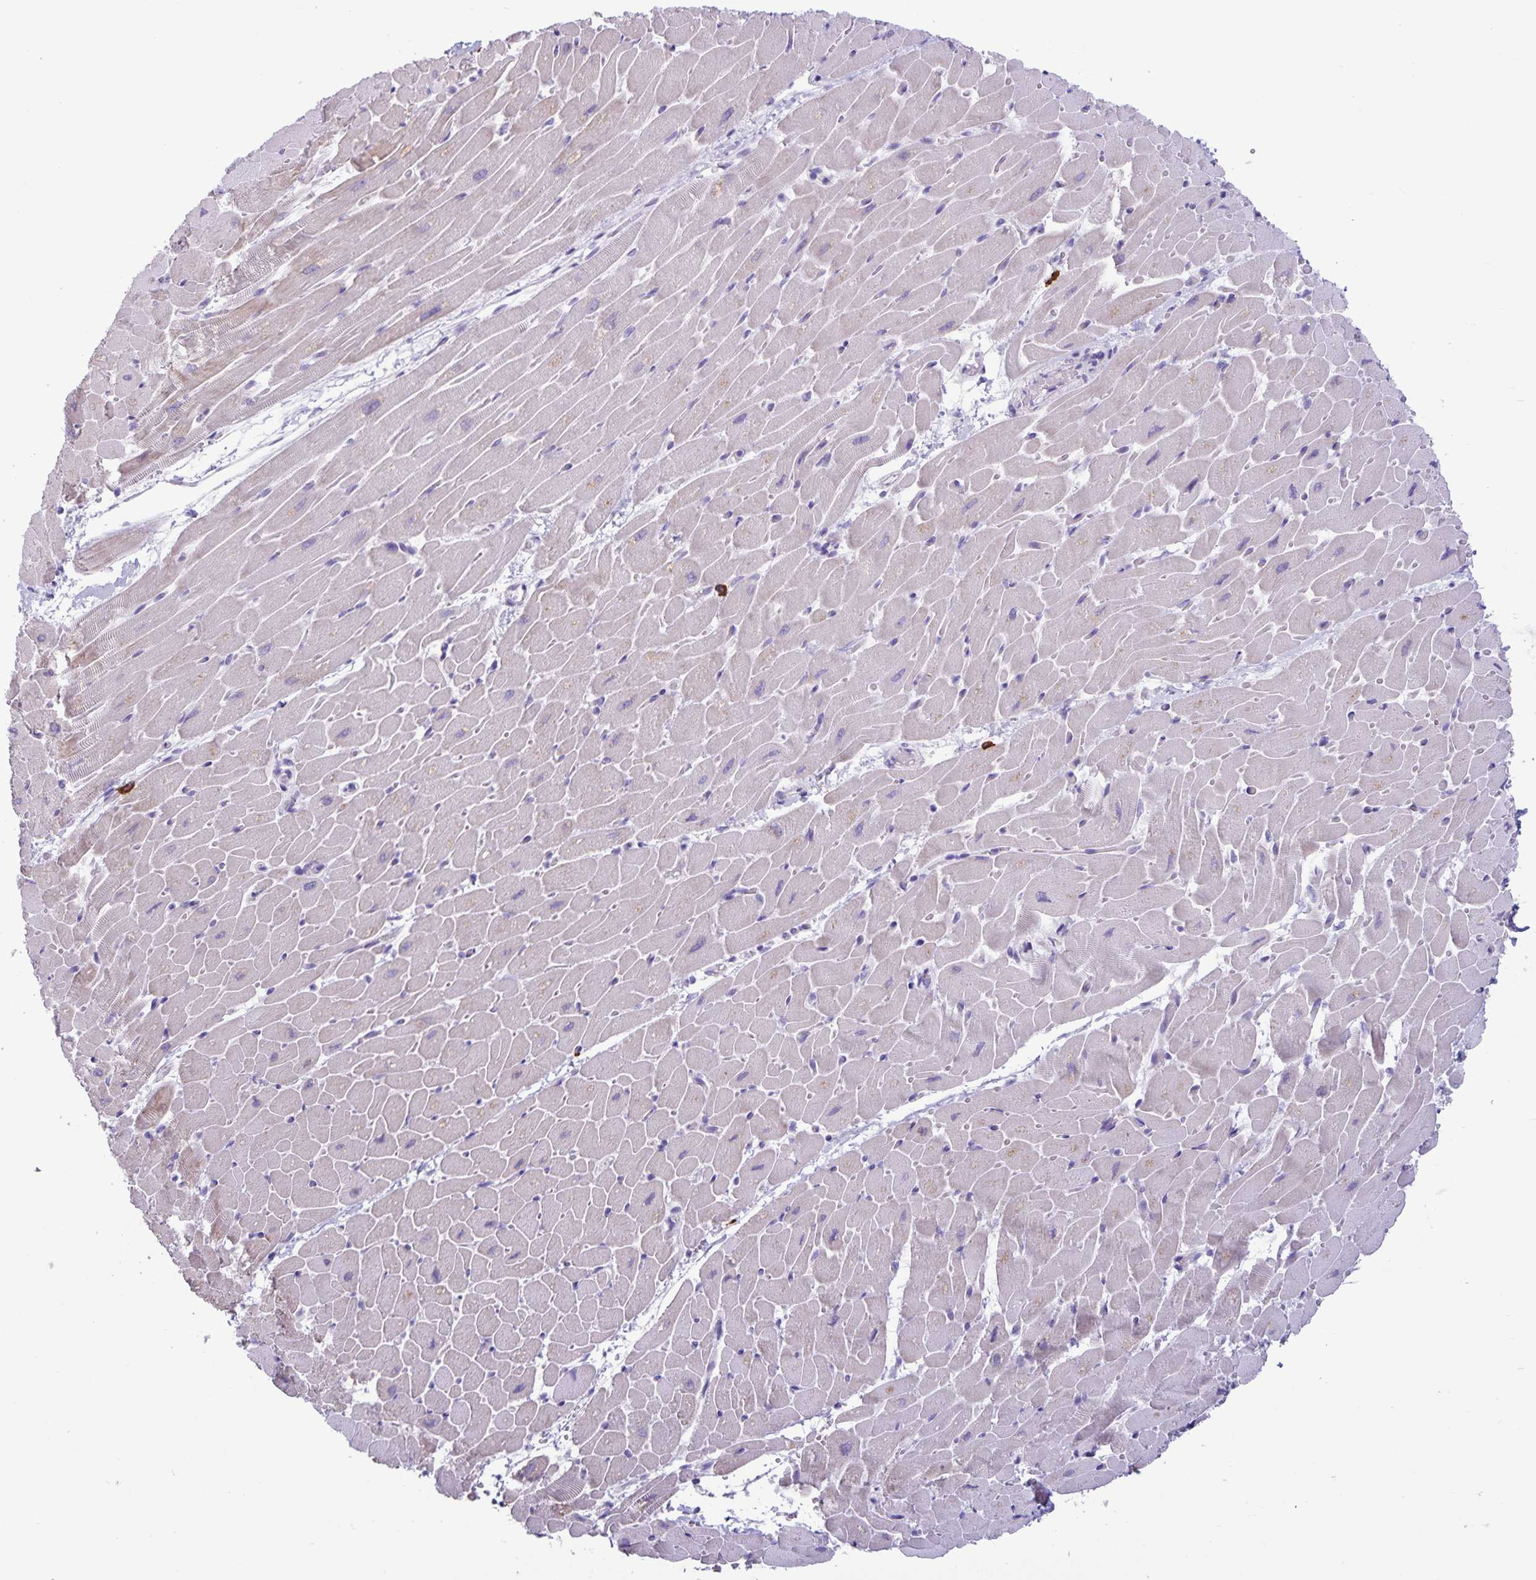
{"staining": {"intensity": "weak", "quantity": "<25%", "location": "cytoplasmic/membranous"}, "tissue": "heart muscle", "cell_type": "Cardiomyocytes", "image_type": "normal", "snomed": [{"axis": "morphology", "description": "Normal tissue, NOS"}, {"axis": "topography", "description": "Heart"}], "caption": "Immunohistochemical staining of benign heart muscle shows no significant positivity in cardiomyocytes. Brightfield microscopy of IHC stained with DAB (3,3'-diaminobenzidine) (brown) and hematoxylin (blue), captured at high magnification.", "gene": "IBTK", "patient": {"sex": "male", "age": 37}}